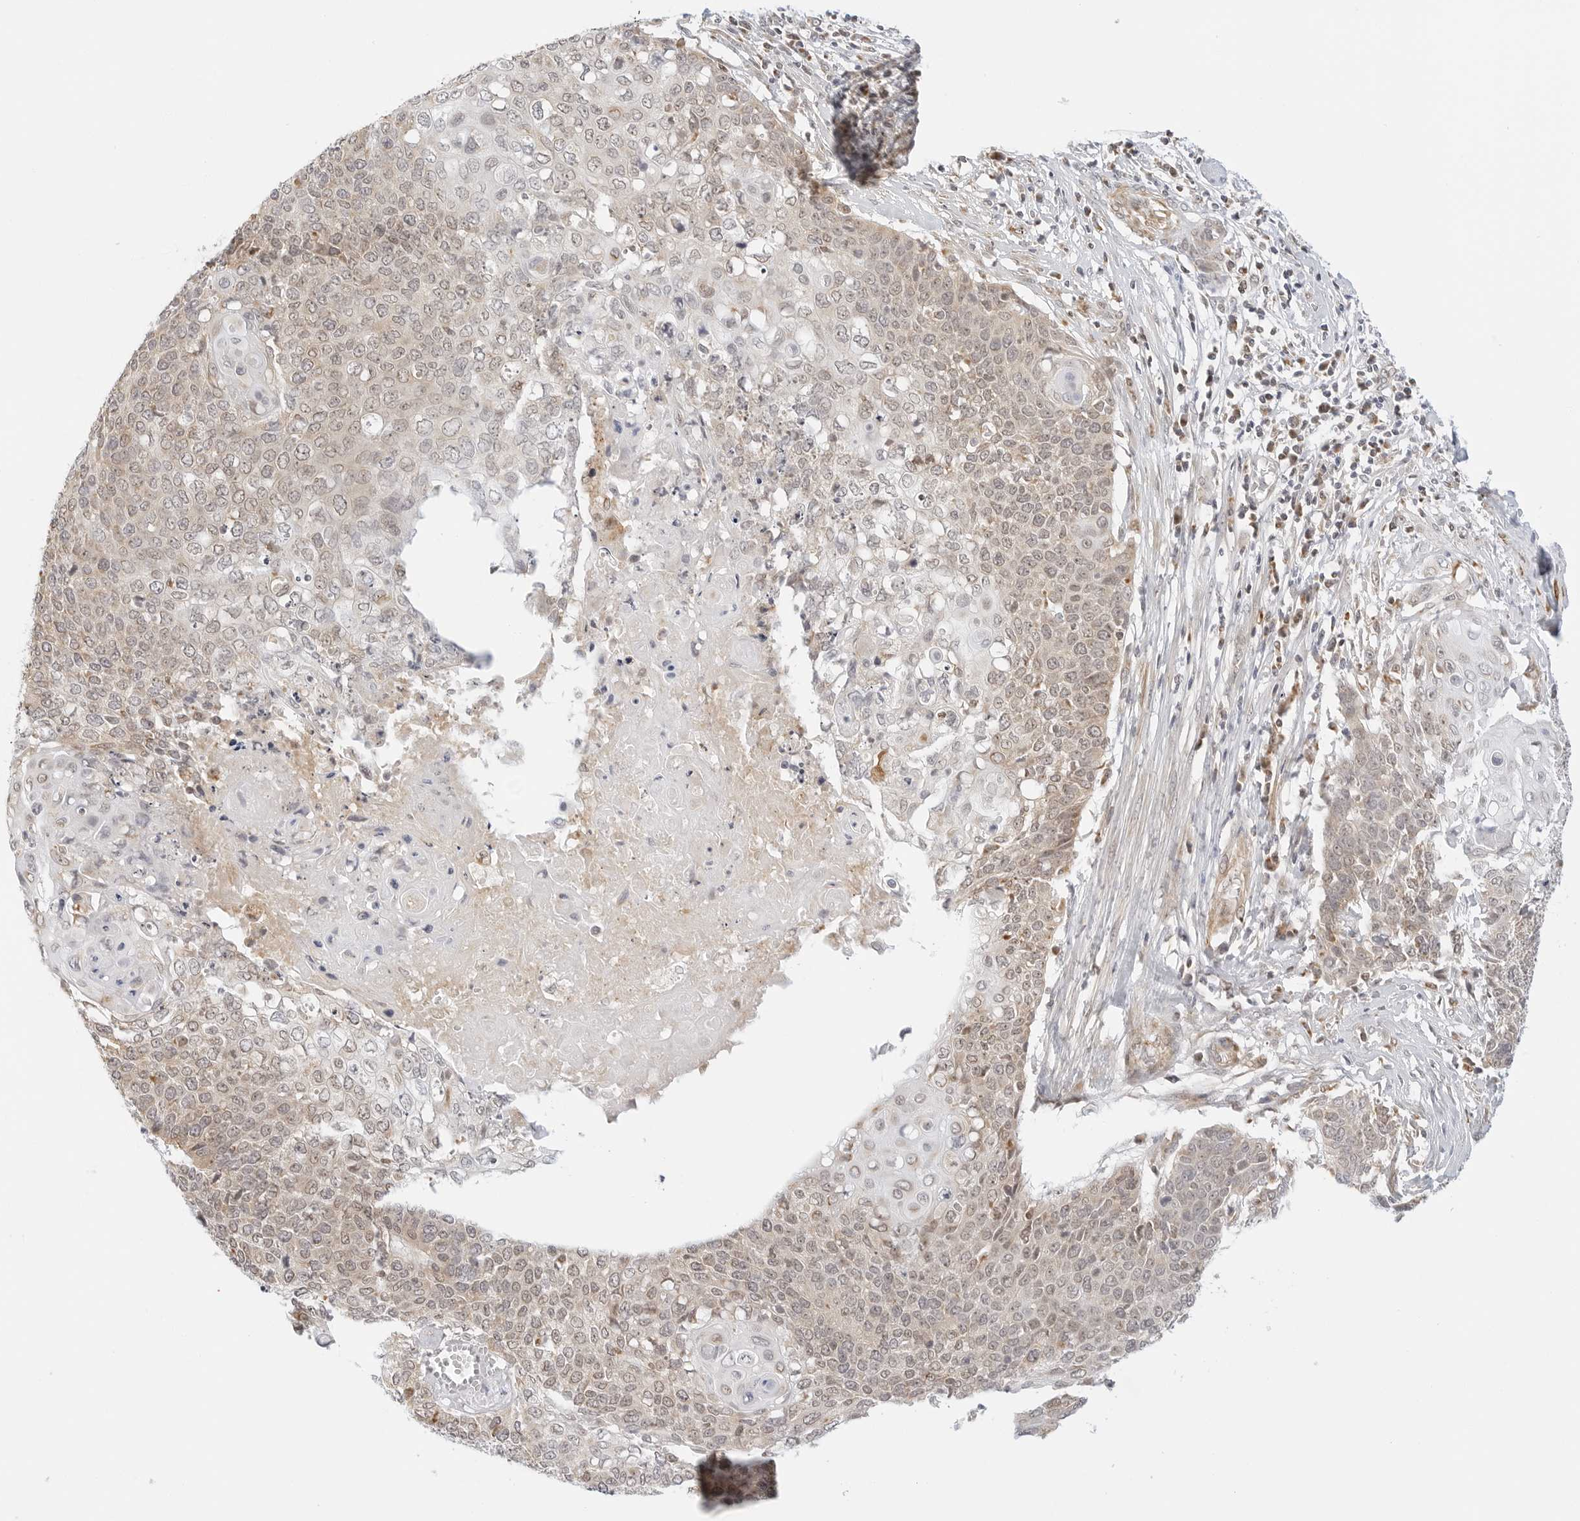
{"staining": {"intensity": "weak", "quantity": ">75%", "location": "cytoplasmic/membranous,nuclear"}, "tissue": "cervical cancer", "cell_type": "Tumor cells", "image_type": "cancer", "snomed": [{"axis": "morphology", "description": "Squamous cell carcinoma, NOS"}, {"axis": "topography", "description": "Cervix"}], "caption": "DAB (3,3'-diaminobenzidine) immunohistochemical staining of human cervical cancer (squamous cell carcinoma) demonstrates weak cytoplasmic/membranous and nuclear protein staining in approximately >75% of tumor cells.", "gene": "GORAB", "patient": {"sex": "female", "age": 39}}